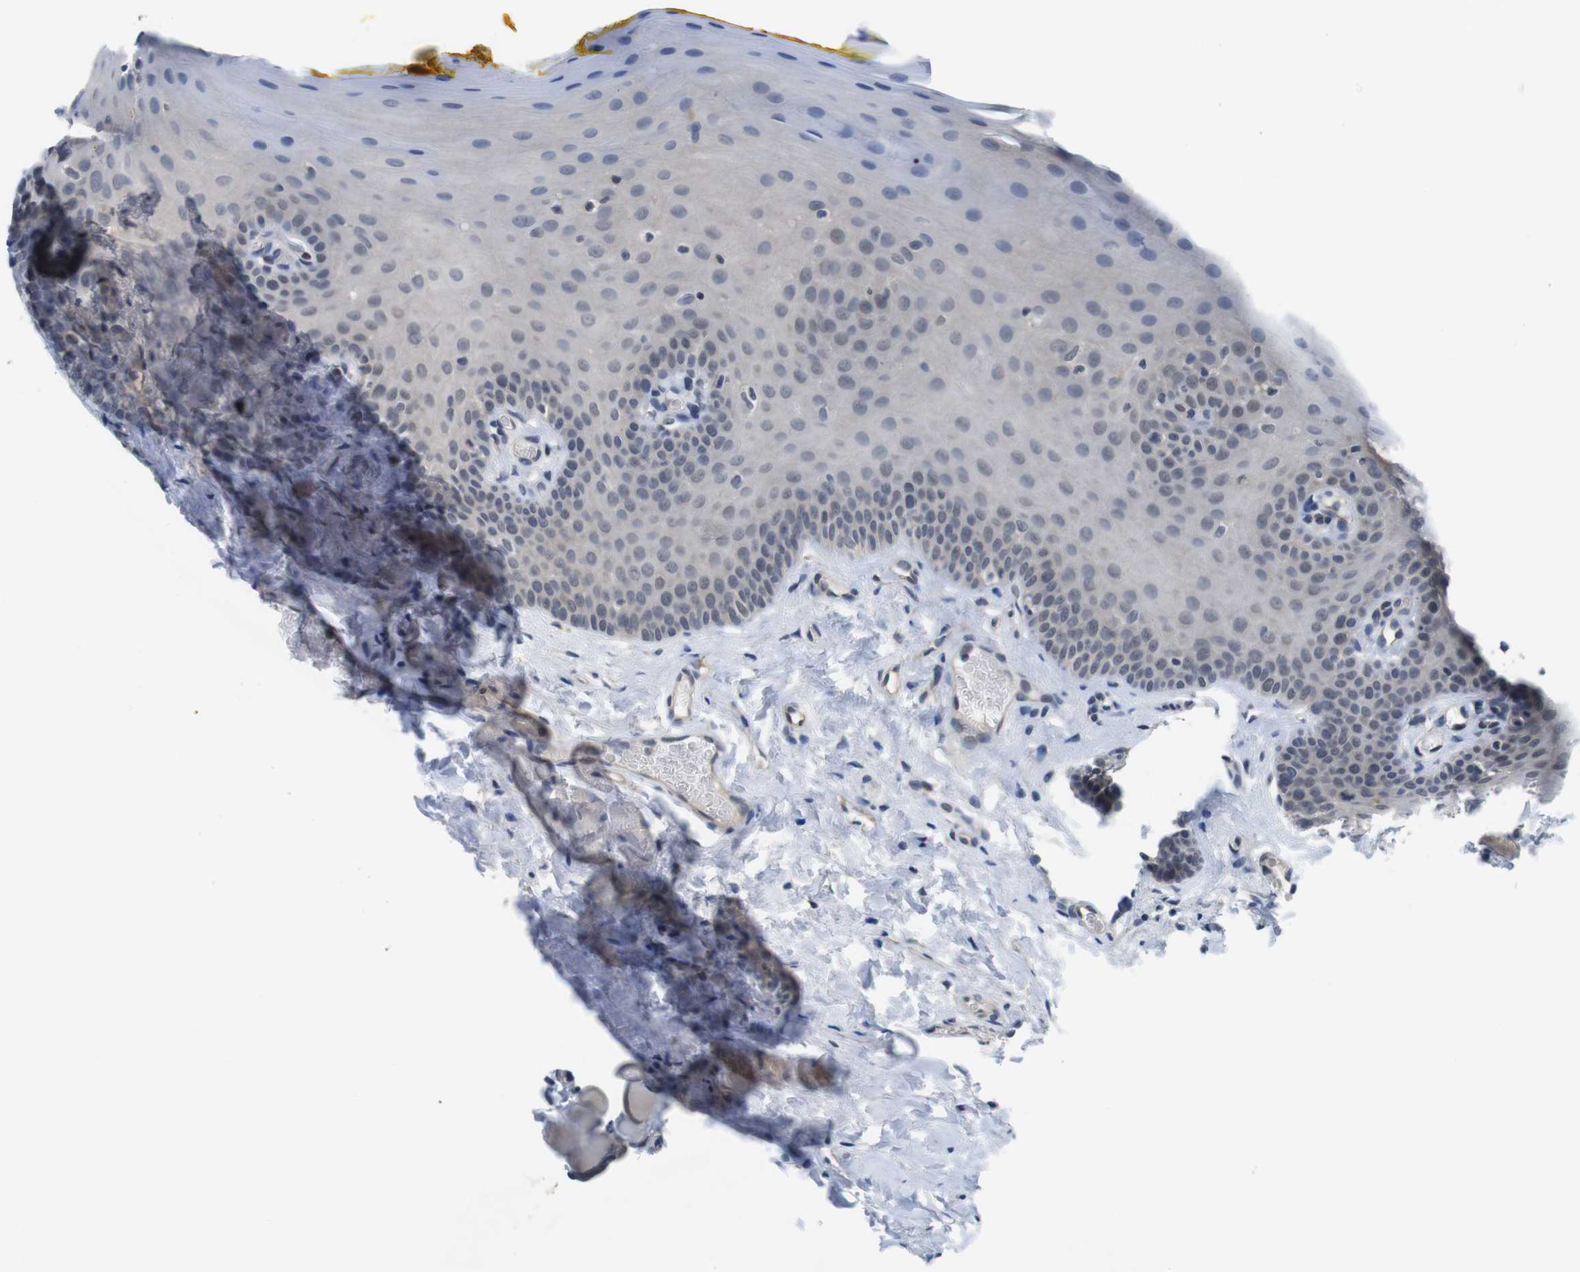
{"staining": {"intensity": "negative", "quantity": "none", "location": "none"}, "tissue": "oral mucosa", "cell_type": "Squamous epithelial cells", "image_type": "normal", "snomed": [{"axis": "morphology", "description": "Normal tissue, NOS"}, {"axis": "topography", "description": "Oral tissue"}], "caption": "Squamous epithelial cells are negative for protein expression in normal human oral mucosa.", "gene": "FADD", "patient": {"sex": "male", "age": 54}}